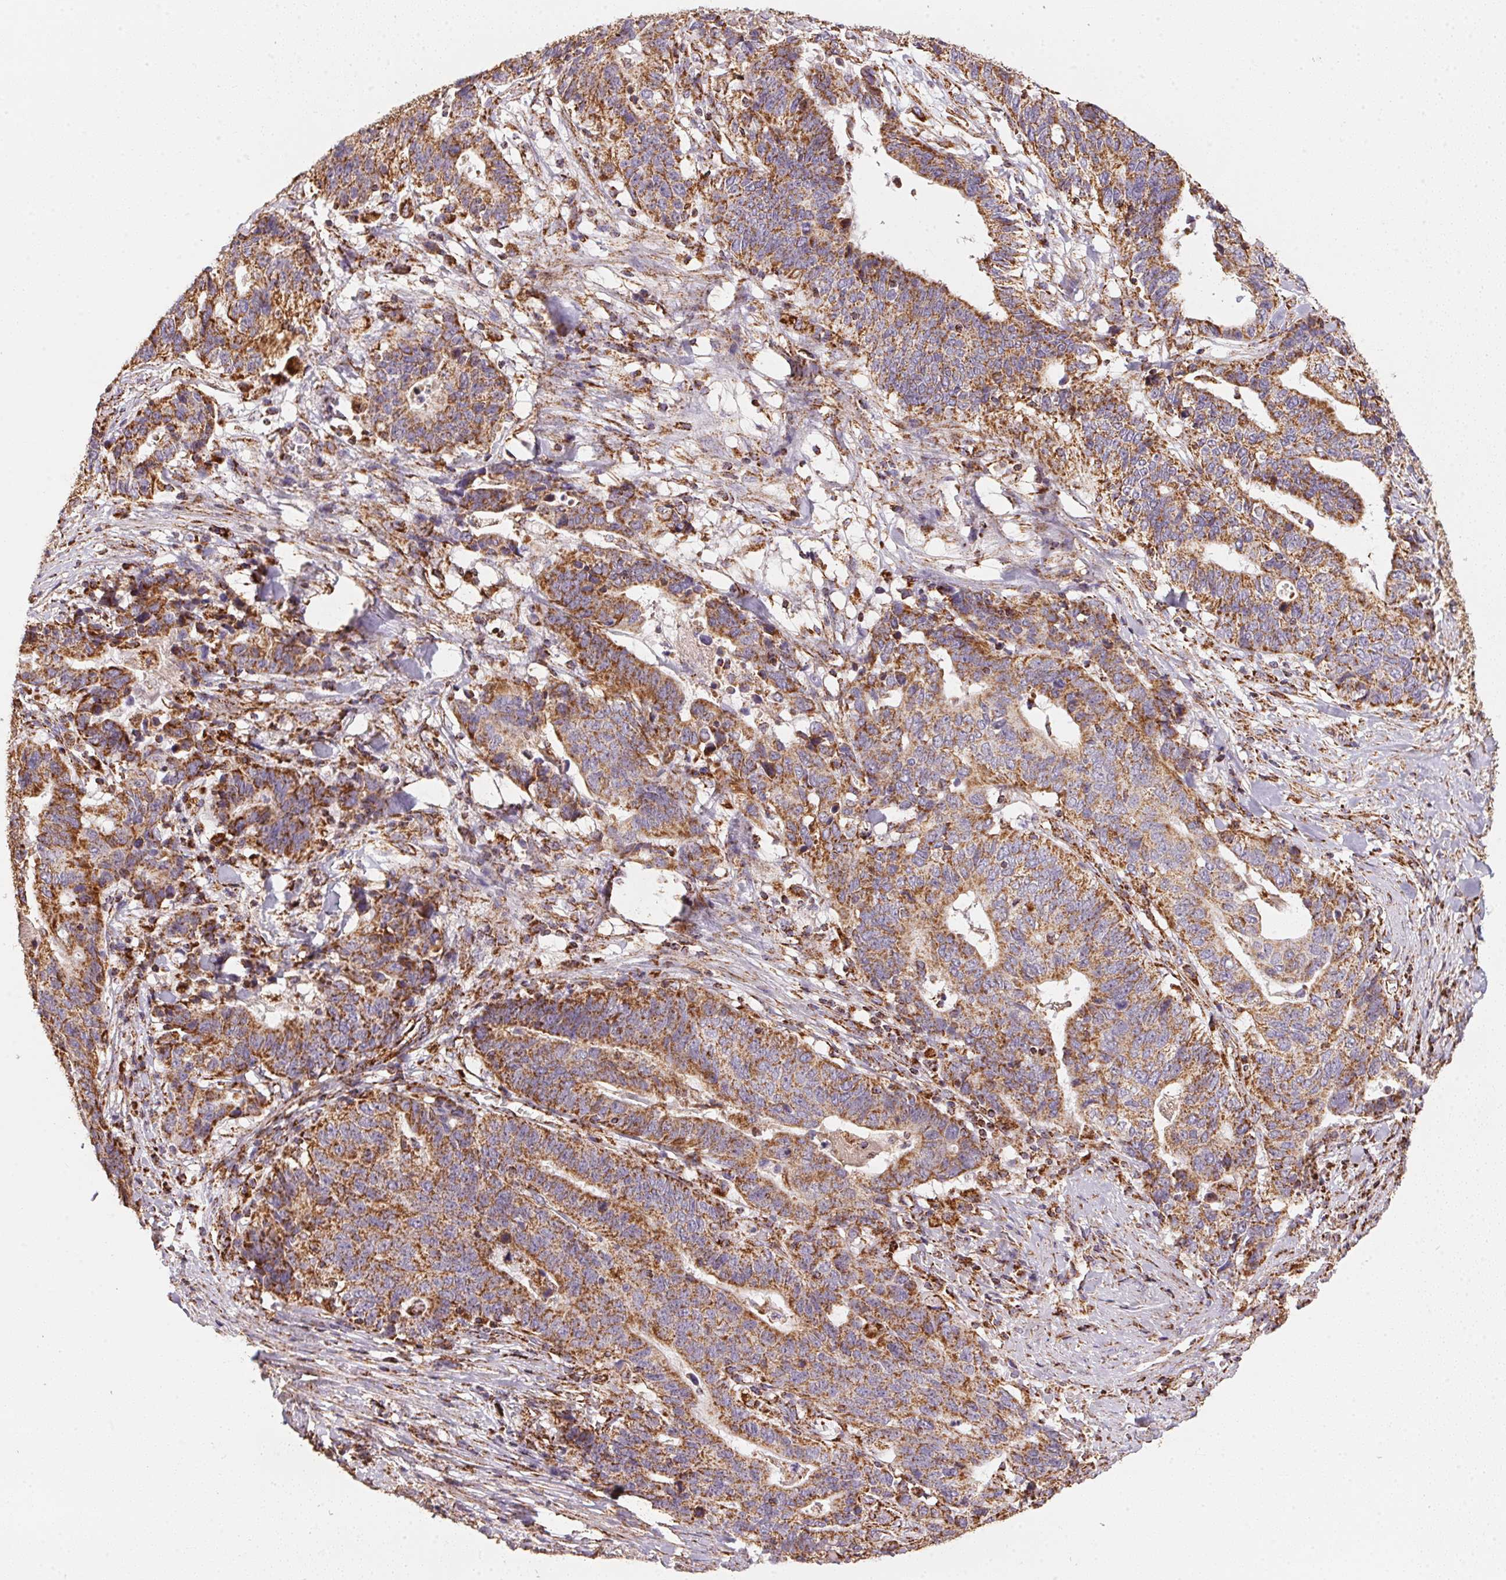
{"staining": {"intensity": "strong", "quantity": ">75%", "location": "cytoplasmic/membranous"}, "tissue": "stomach cancer", "cell_type": "Tumor cells", "image_type": "cancer", "snomed": [{"axis": "morphology", "description": "Adenocarcinoma, NOS"}, {"axis": "topography", "description": "Stomach, upper"}], "caption": "Stomach adenocarcinoma stained with a brown dye shows strong cytoplasmic/membranous positive staining in about >75% of tumor cells.", "gene": "NDUFS2", "patient": {"sex": "female", "age": 67}}